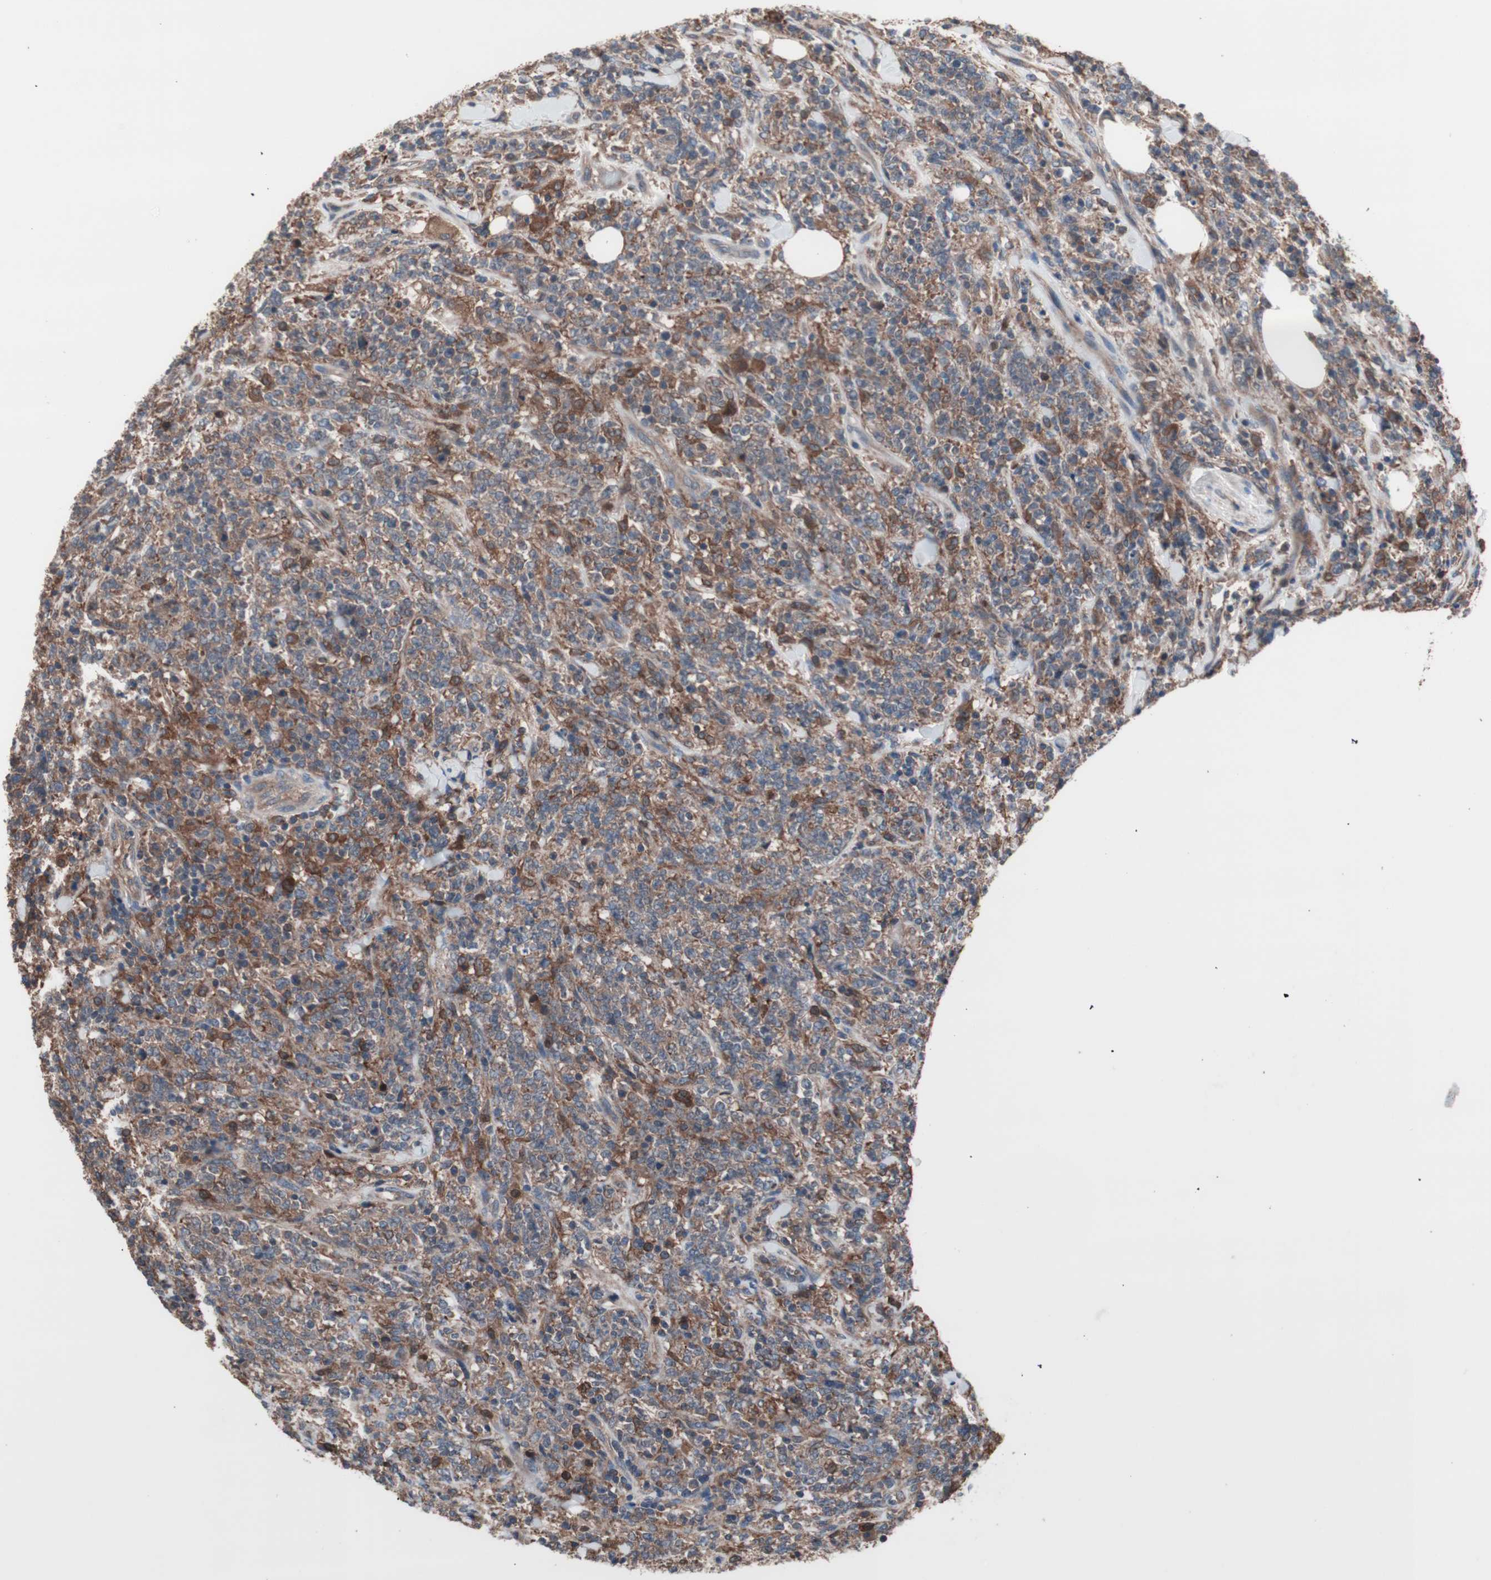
{"staining": {"intensity": "moderate", "quantity": "<25%", "location": "cytoplasmic/membranous"}, "tissue": "lymphoma", "cell_type": "Tumor cells", "image_type": "cancer", "snomed": [{"axis": "morphology", "description": "Malignant lymphoma, non-Hodgkin's type, High grade"}, {"axis": "topography", "description": "Soft tissue"}], "caption": "A histopathology image of lymphoma stained for a protein demonstrates moderate cytoplasmic/membranous brown staining in tumor cells.", "gene": "ATG7", "patient": {"sex": "male", "age": 18}}